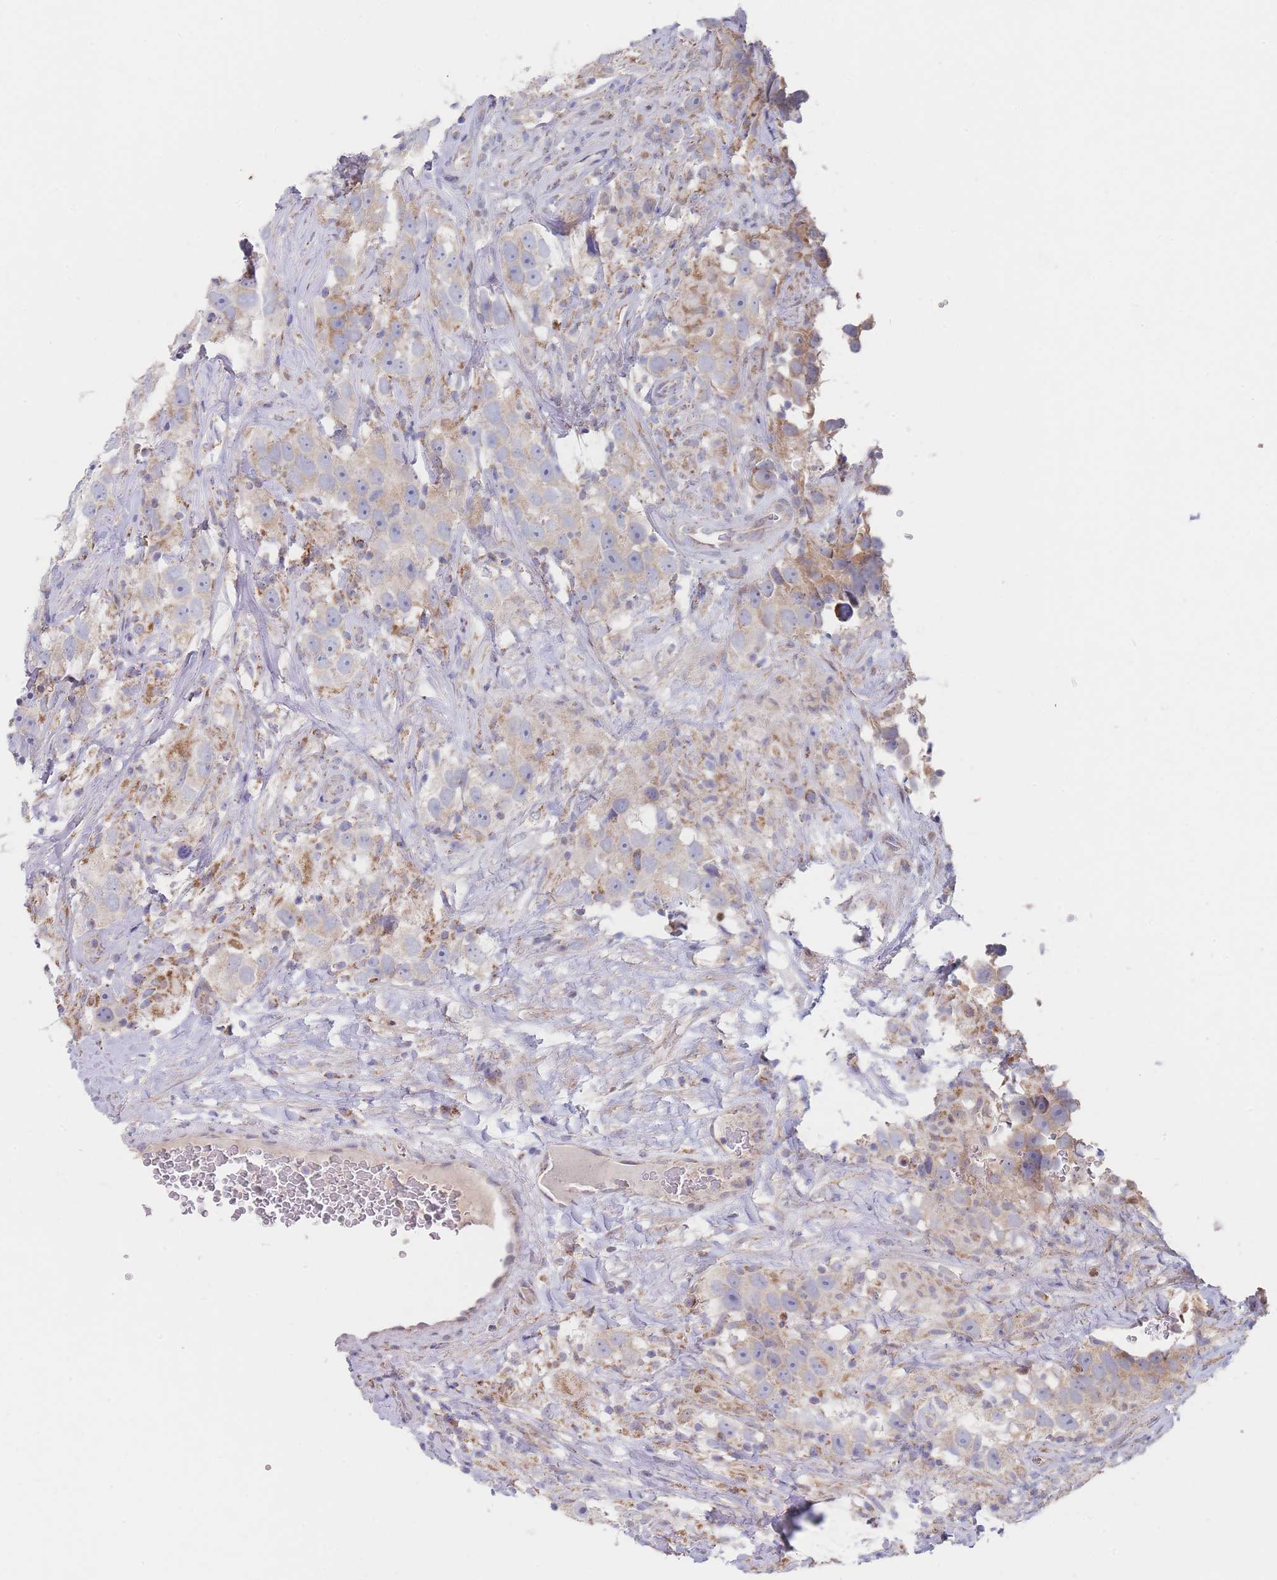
{"staining": {"intensity": "weak", "quantity": "25%-75%", "location": "cytoplasmic/membranous"}, "tissue": "testis cancer", "cell_type": "Tumor cells", "image_type": "cancer", "snomed": [{"axis": "morphology", "description": "Seminoma, NOS"}, {"axis": "topography", "description": "Testis"}], "caption": "Approximately 25%-75% of tumor cells in human testis cancer (seminoma) exhibit weak cytoplasmic/membranous protein expression as visualized by brown immunohistochemical staining.", "gene": "IKZF4", "patient": {"sex": "male", "age": 49}}